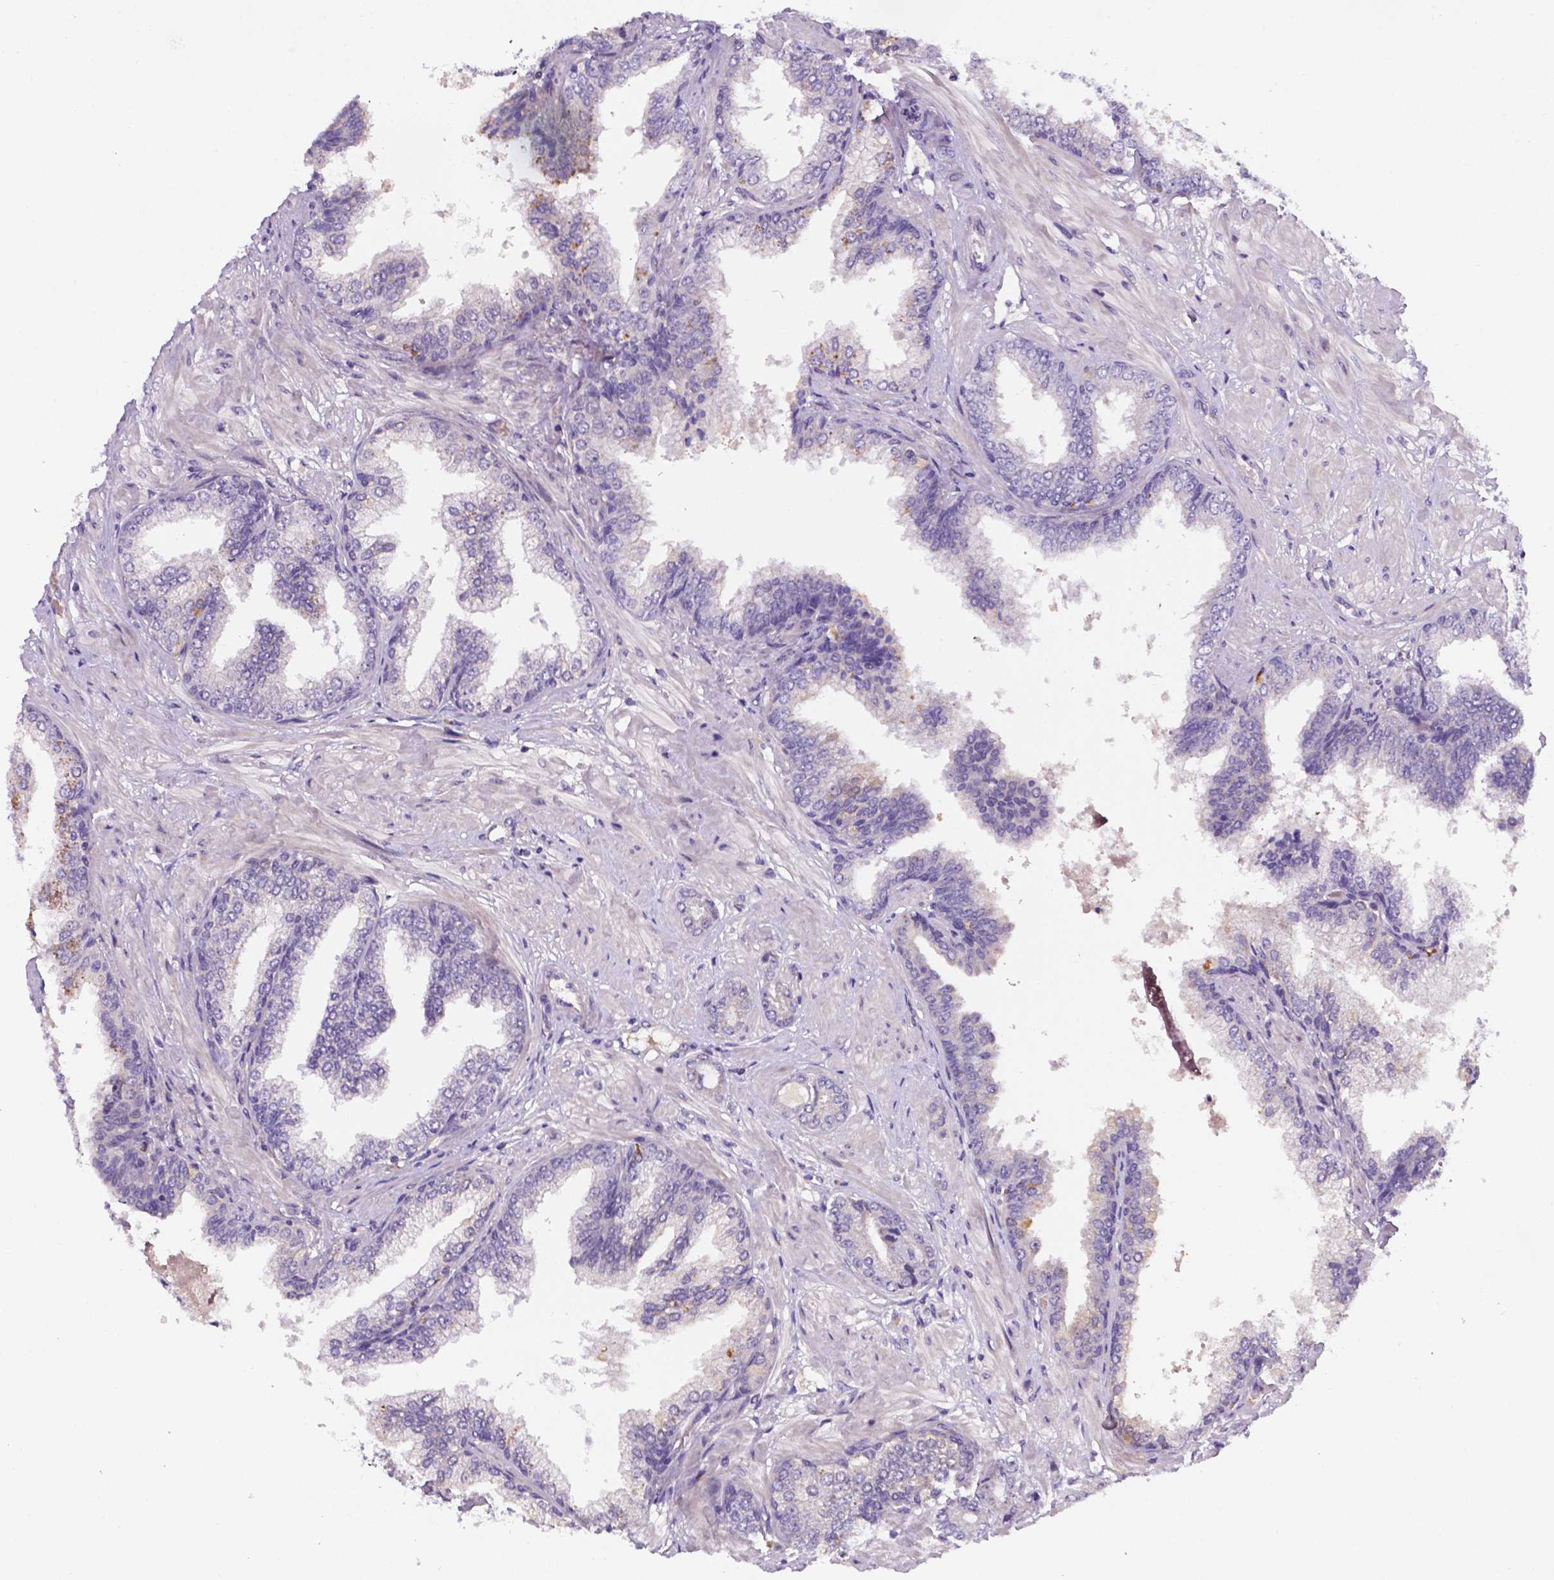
{"staining": {"intensity": "negative", "quantity": "none", "location": "none"}, "tissue": "prostate cancer", "cell_type": "Tumor cells", "image_type": "cancer", "snomed": [{"axis": "morphology", "description": "Adenocarcinoma, Low grade"}, {"axis": "topography", "description": "Prostate"}], "caption": "DAB (3,3'-diaminobenzidine) immunohistochemical staining of adenocarcinoma (low-grade) (prostate) displays no significant expression in tumor cells.", "gene": "TM4SF20", "patient": {"sex": "male", "age": 55}}